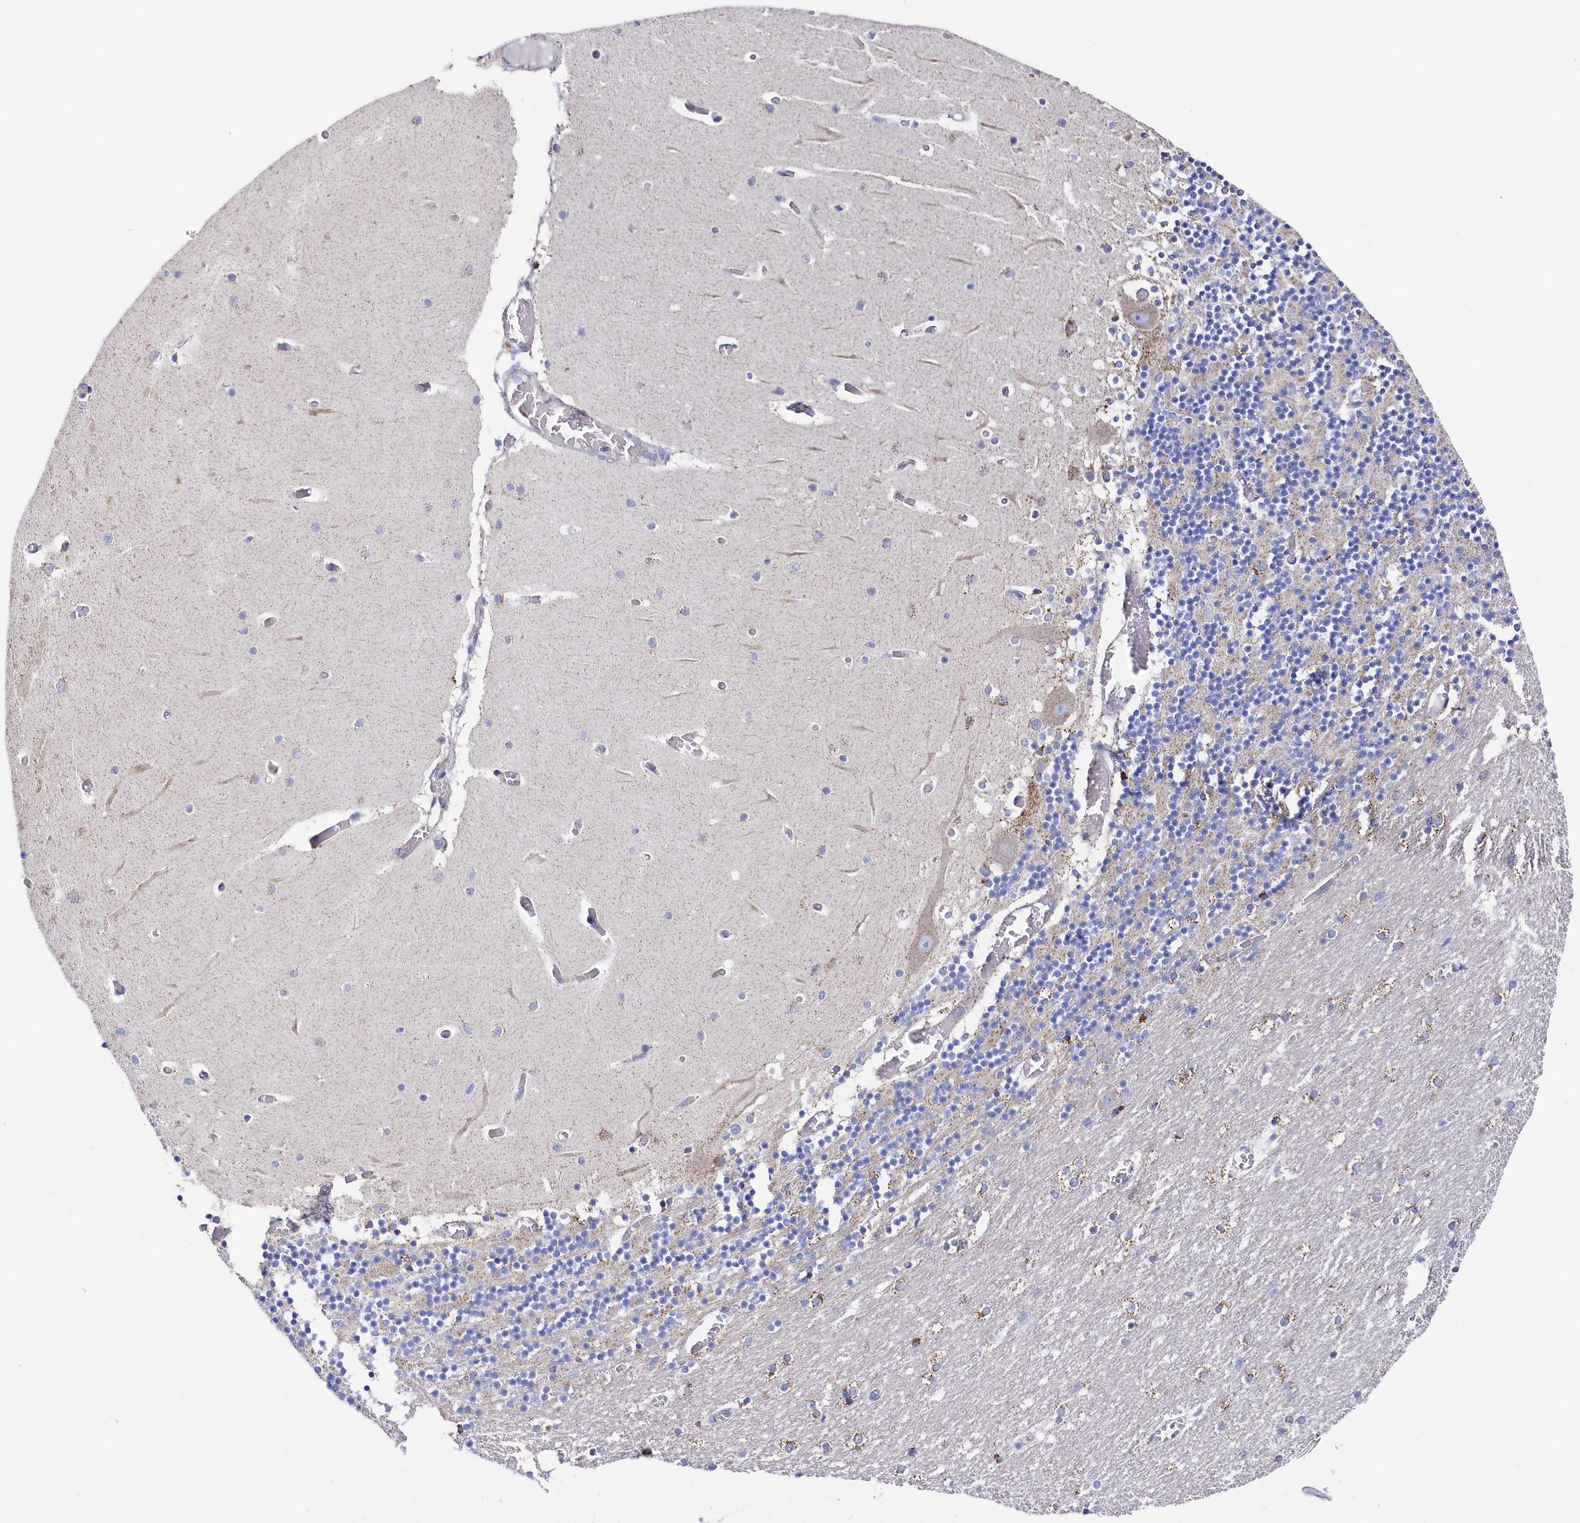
{"staining": {"intensity": "moderate", "quantity": "<25%", "location": "cytoplasmic/membranous"}, "tissue": "cerebellum", "cell_type": "Cells in granular layer", "image_type": "normal", "snomed": [{"axis": "morphology", "description": "Normal tissue, NOS"}, {"axis": "topography", "description": "Cerebellum"}], "caption": "Immunohistochemical staining of benign human cerebellum exhibits <25% levels of moderate cytoplasmic/membranous protein staining in about <25% of cells in granular layer. (brown staining indicates protein expression, while blue staining denotes nuclei).", "gene": "MMAB", "patient": {"sex": "female", "age": 28}}